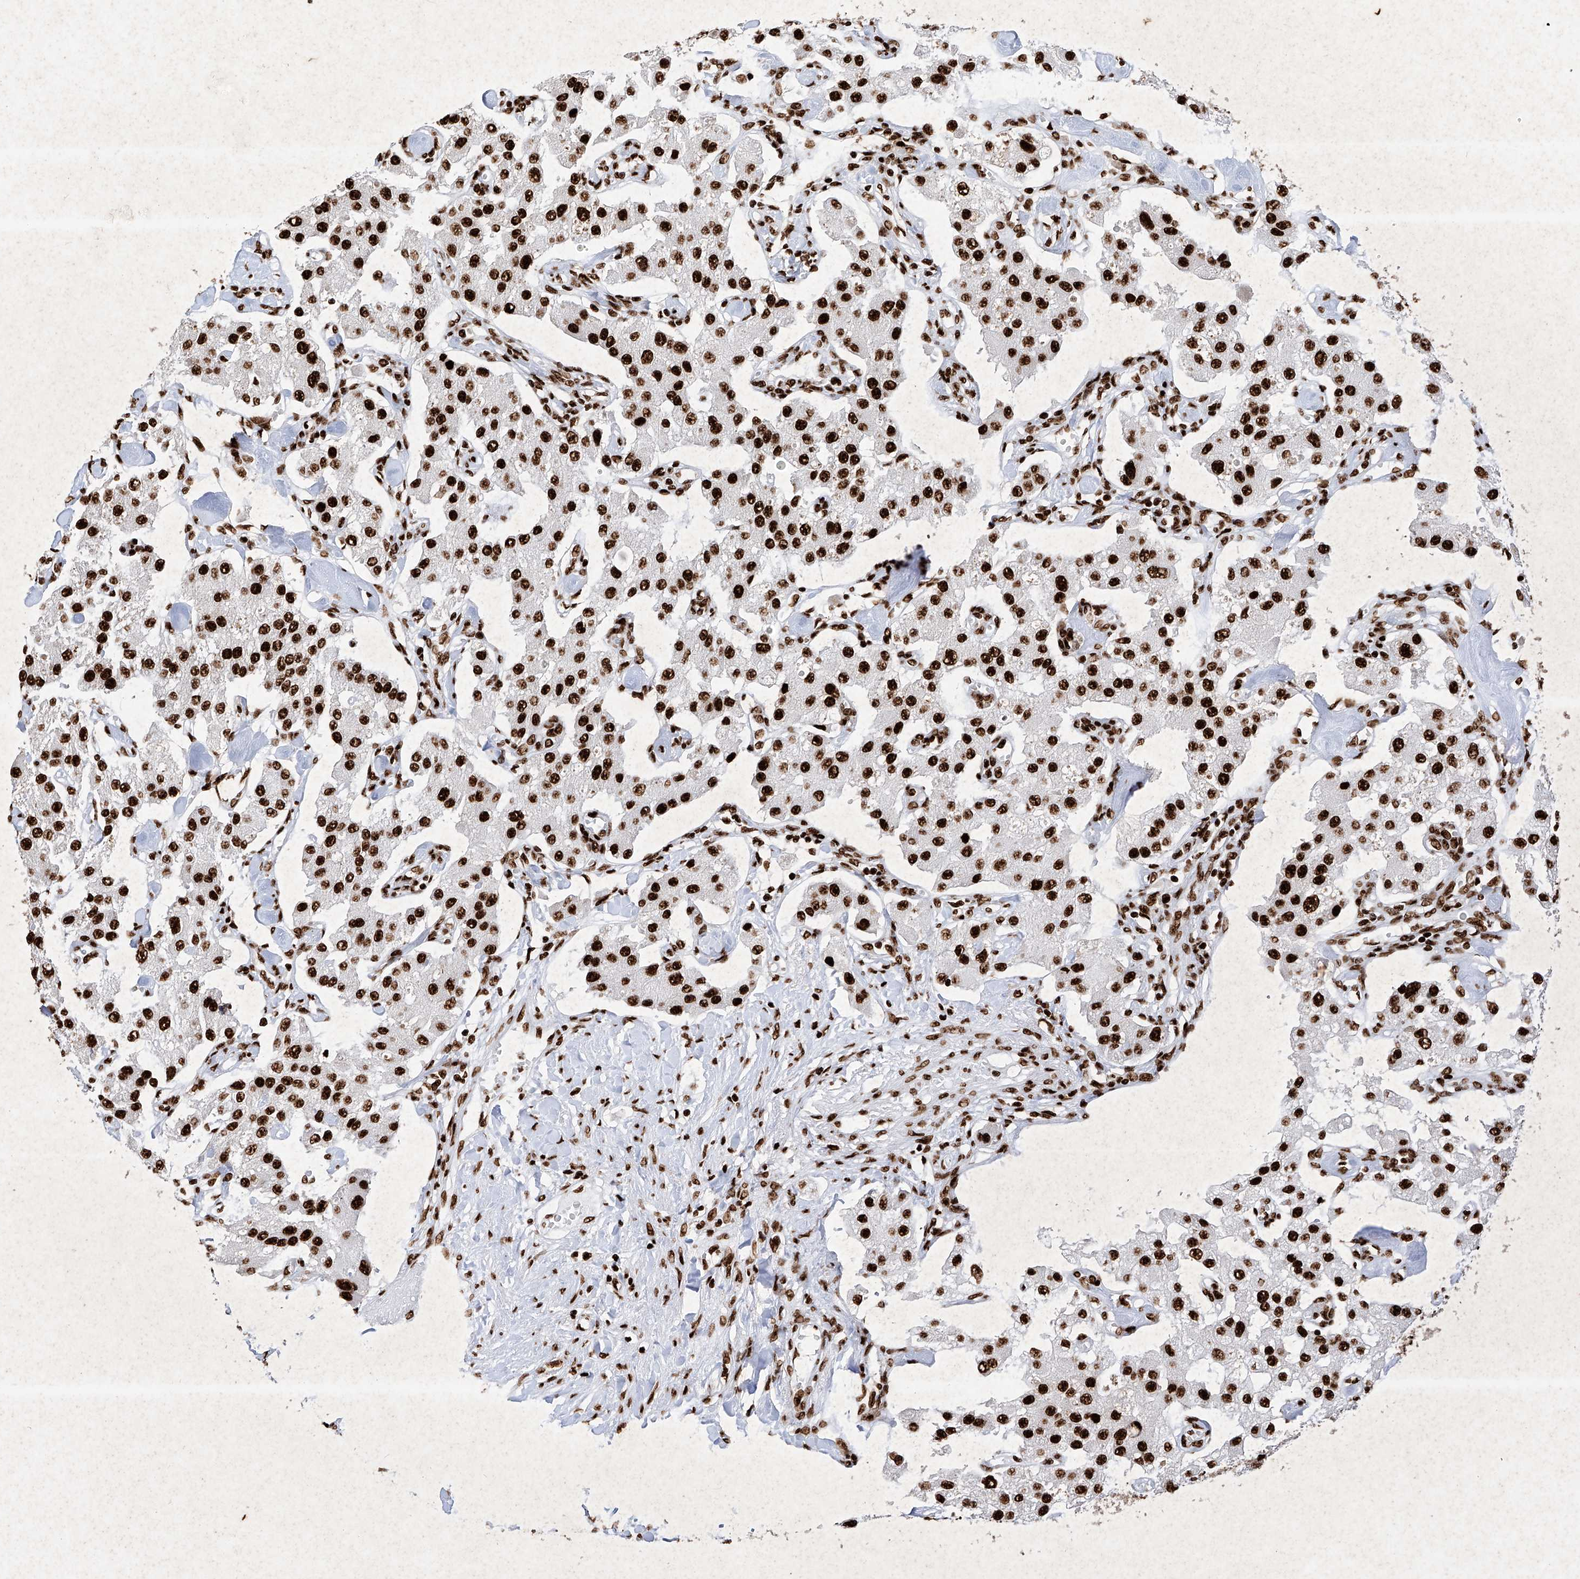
{"staining": {"intensity": "strong", "quantity": ">75%", "location": "nuclear"}, "tissue": "carcinoid", "cell_type": "Tumor cells", "image_type": "cancer", "snomed": [{"axis": "morphology", "description": "Carcinoid, malignant, NOS"}, {"axis": "topography", "description": "Pancreas"}], "caption": "Immunohistochemistry (DAB) staining of human carcinoid (malignant) displays strong nuclear protein expression in about >75% of tumor cells.", "gene": "SRSF6", "patient": {"sex": "male", "age": 41}}